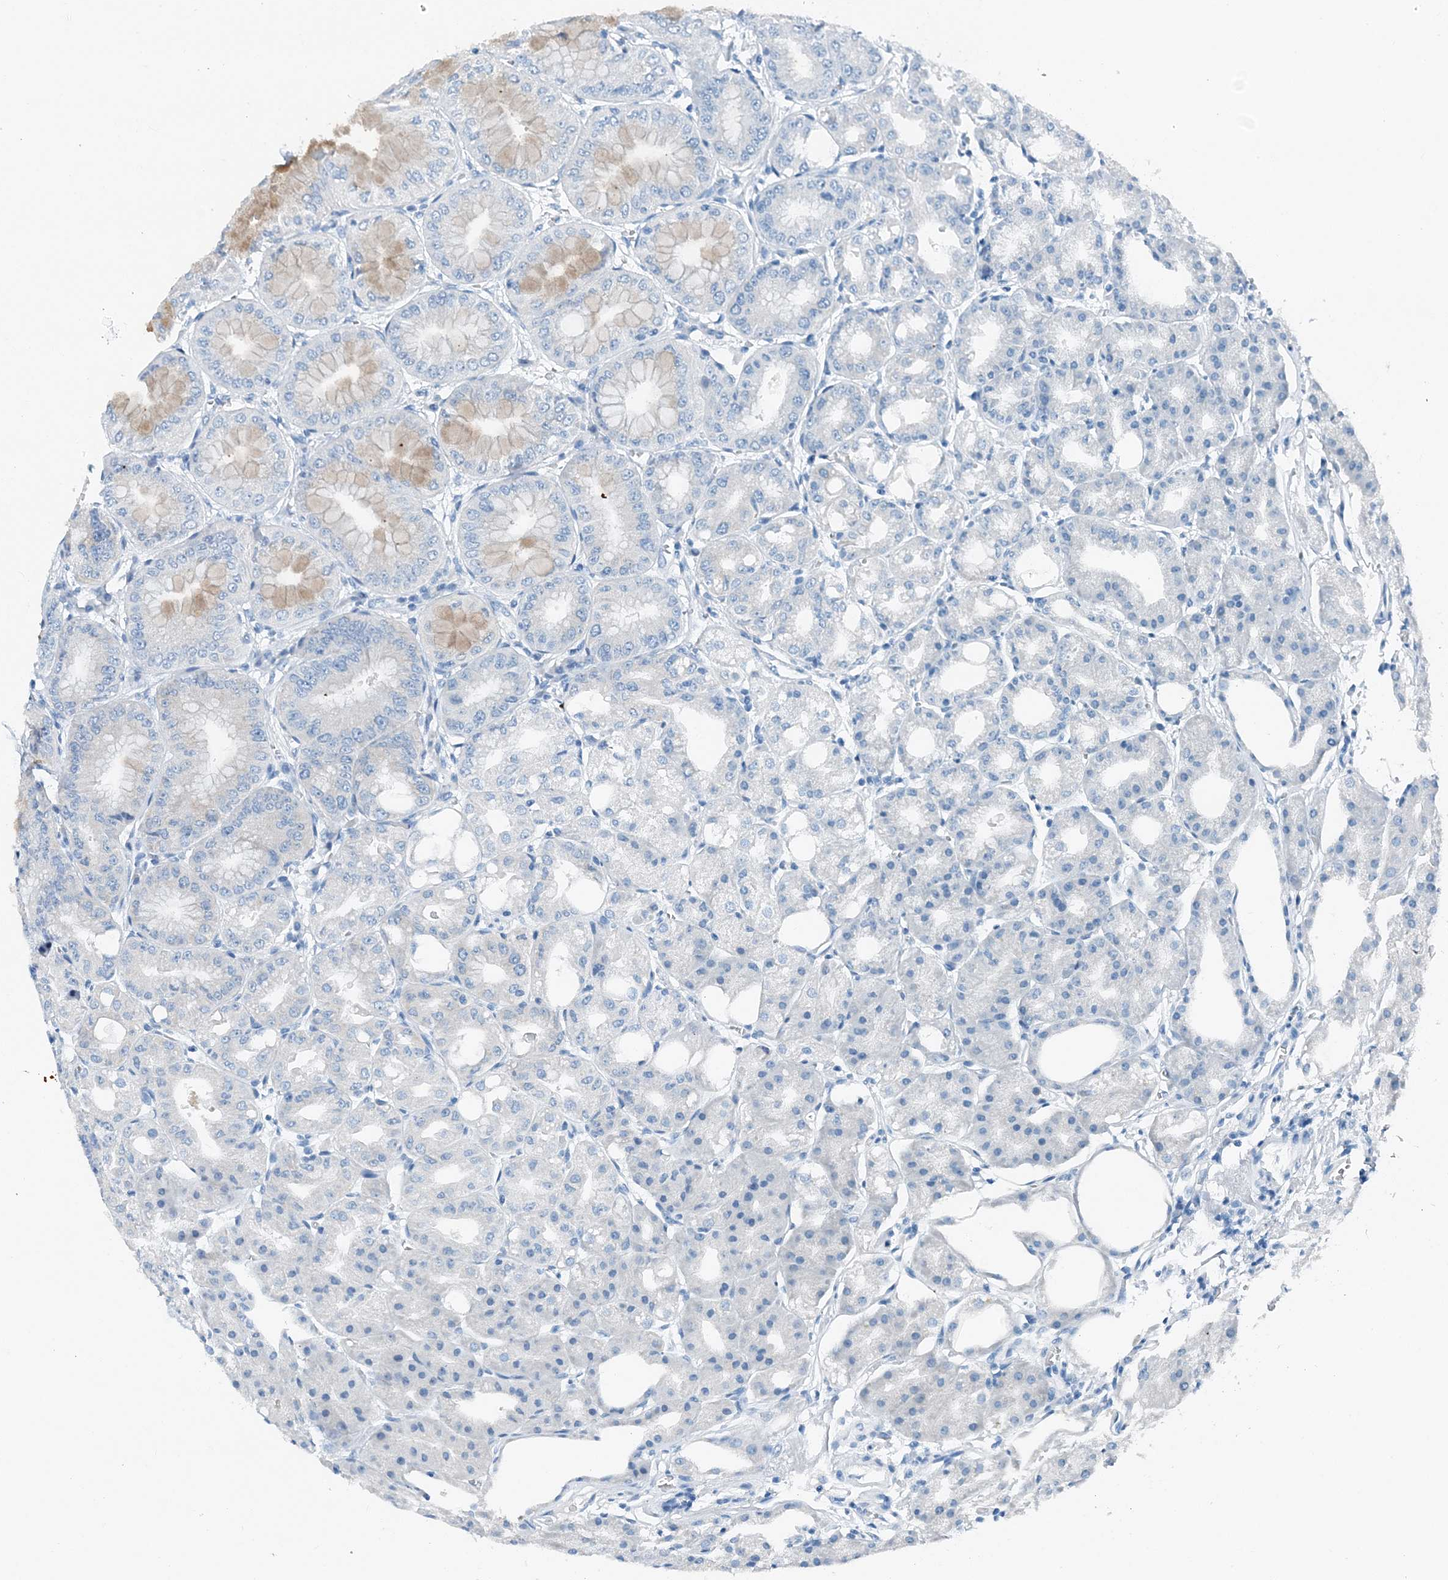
{"staining": {"intensity": "strong", "quantity": "<25%", "location": "cytoplasmic/membranous"}, "tissue": "stomach", "cell_type": "Glandular cells", "image_type": "normal", "snomed": [{"axis": "morphology", "description": "Normal tissue, NOS"}, {"axis": "topography", "description": "Stomach, lower"}], "caption": "Immunohistochemistry of normal human stomach shows medium levels of strong cytoplasmic/membranous expression in approximately <25% of glandular cells. (DAB = brown stain, brightfield microscopy at high magnification).", "gene": "EEF1A2", "patient": {"sex": "male", "age": 71}}